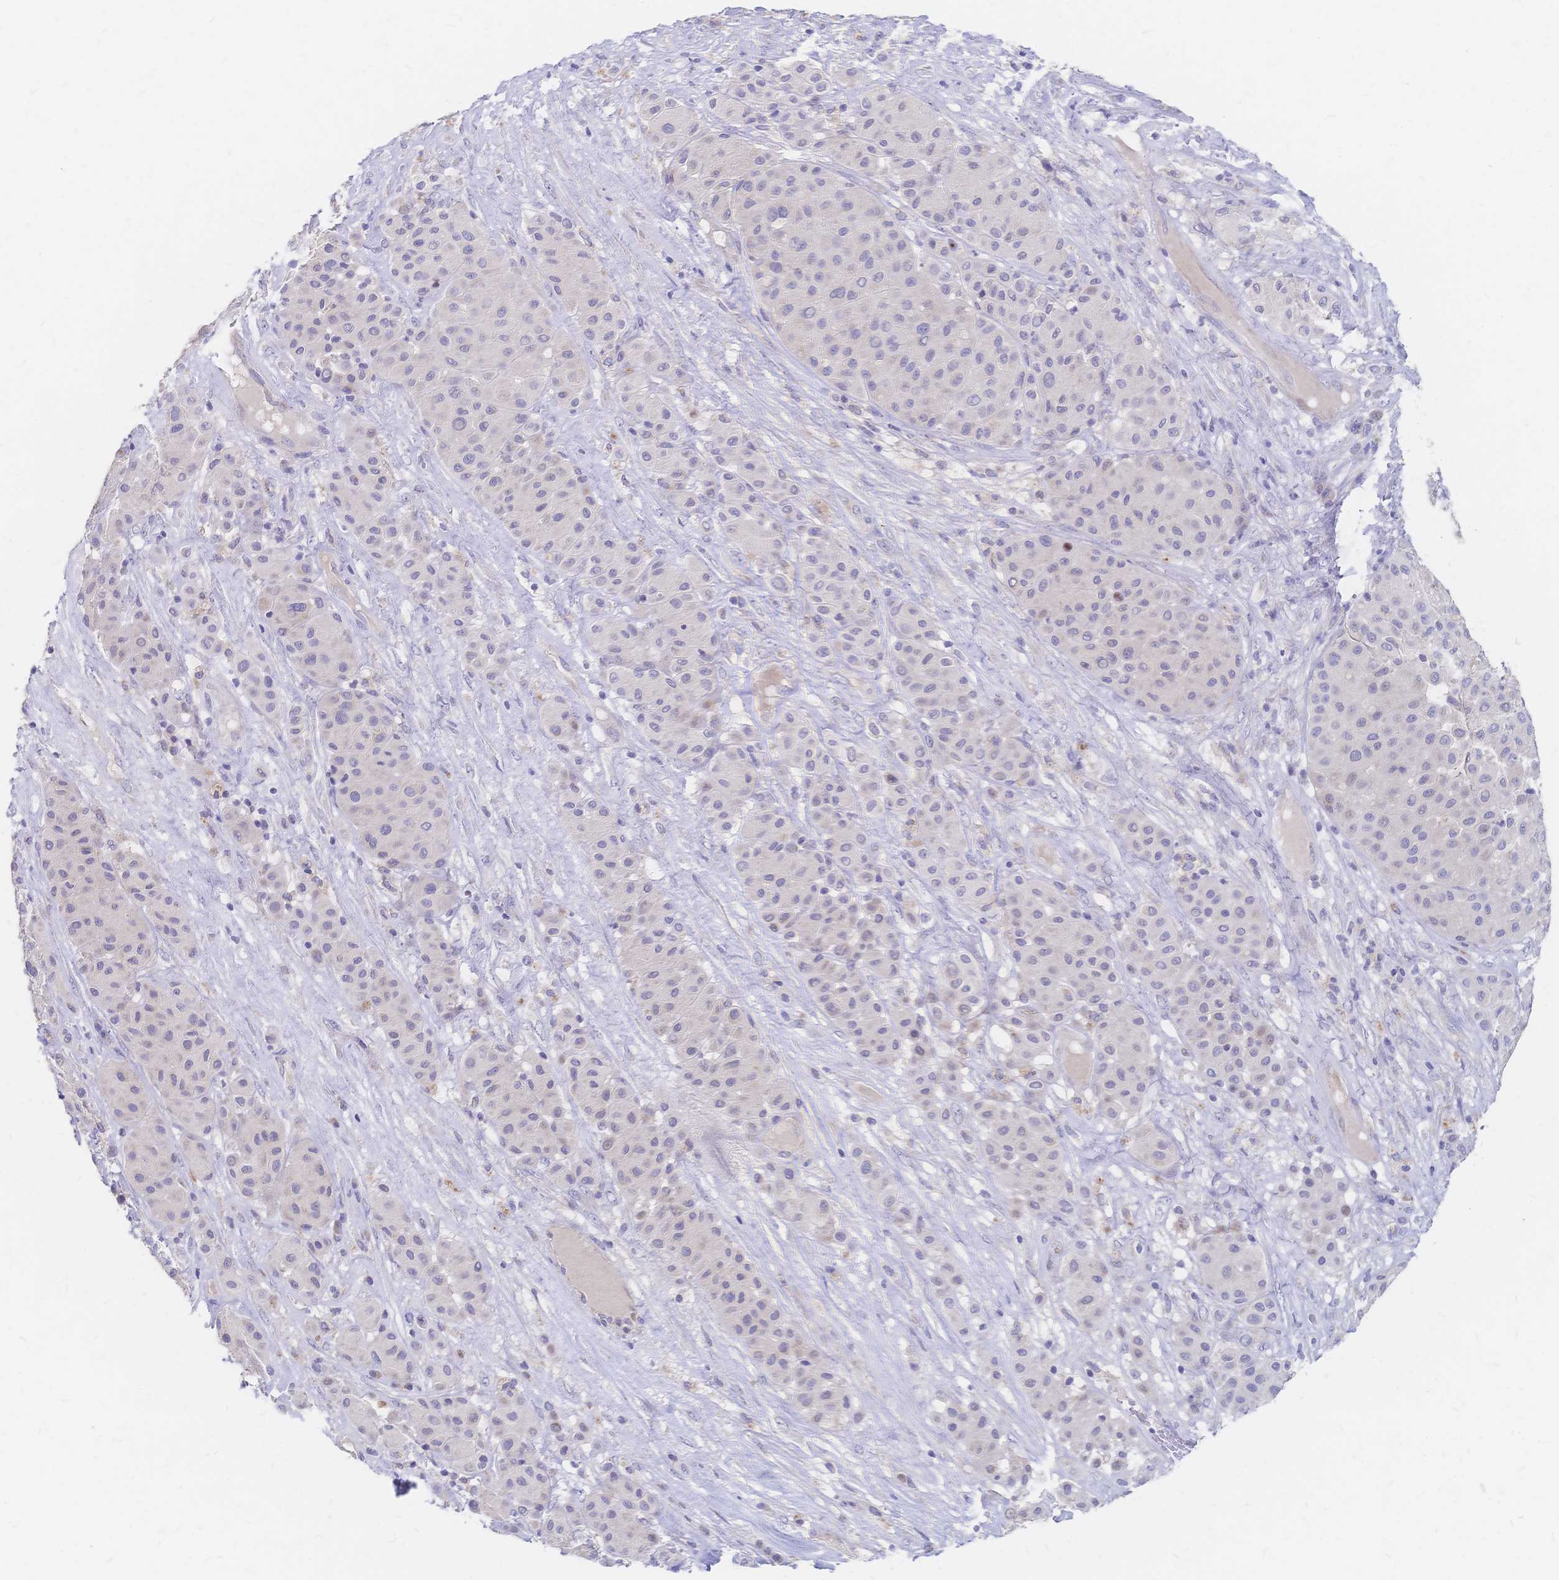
{"staining": {"intensity": "negative", "quantity": "none", "location": "none"}, "tissue": "melanoma", "cell_type": "Tumor cells", "image_type": "cancer", "snomed": [{"axis": "morphology", "description": "Malignant melanoma, Metastatic site"}, {"axis": "topography", "description": "Smooth muscle"}], "caption": "Immunohistochemistry (IHC) photomicrograph of malignant melanoma (metastatic site) stained for a protein (brown), which shows no positivity in tumor cells. The staining was performed using DAB to visualize the protein expression in brown, while the nuclei were stained in blue with hematoxylin (Magnification: 20x).", "gene": "VWC2L", "patient": {"sex": "male", "age": 41}}